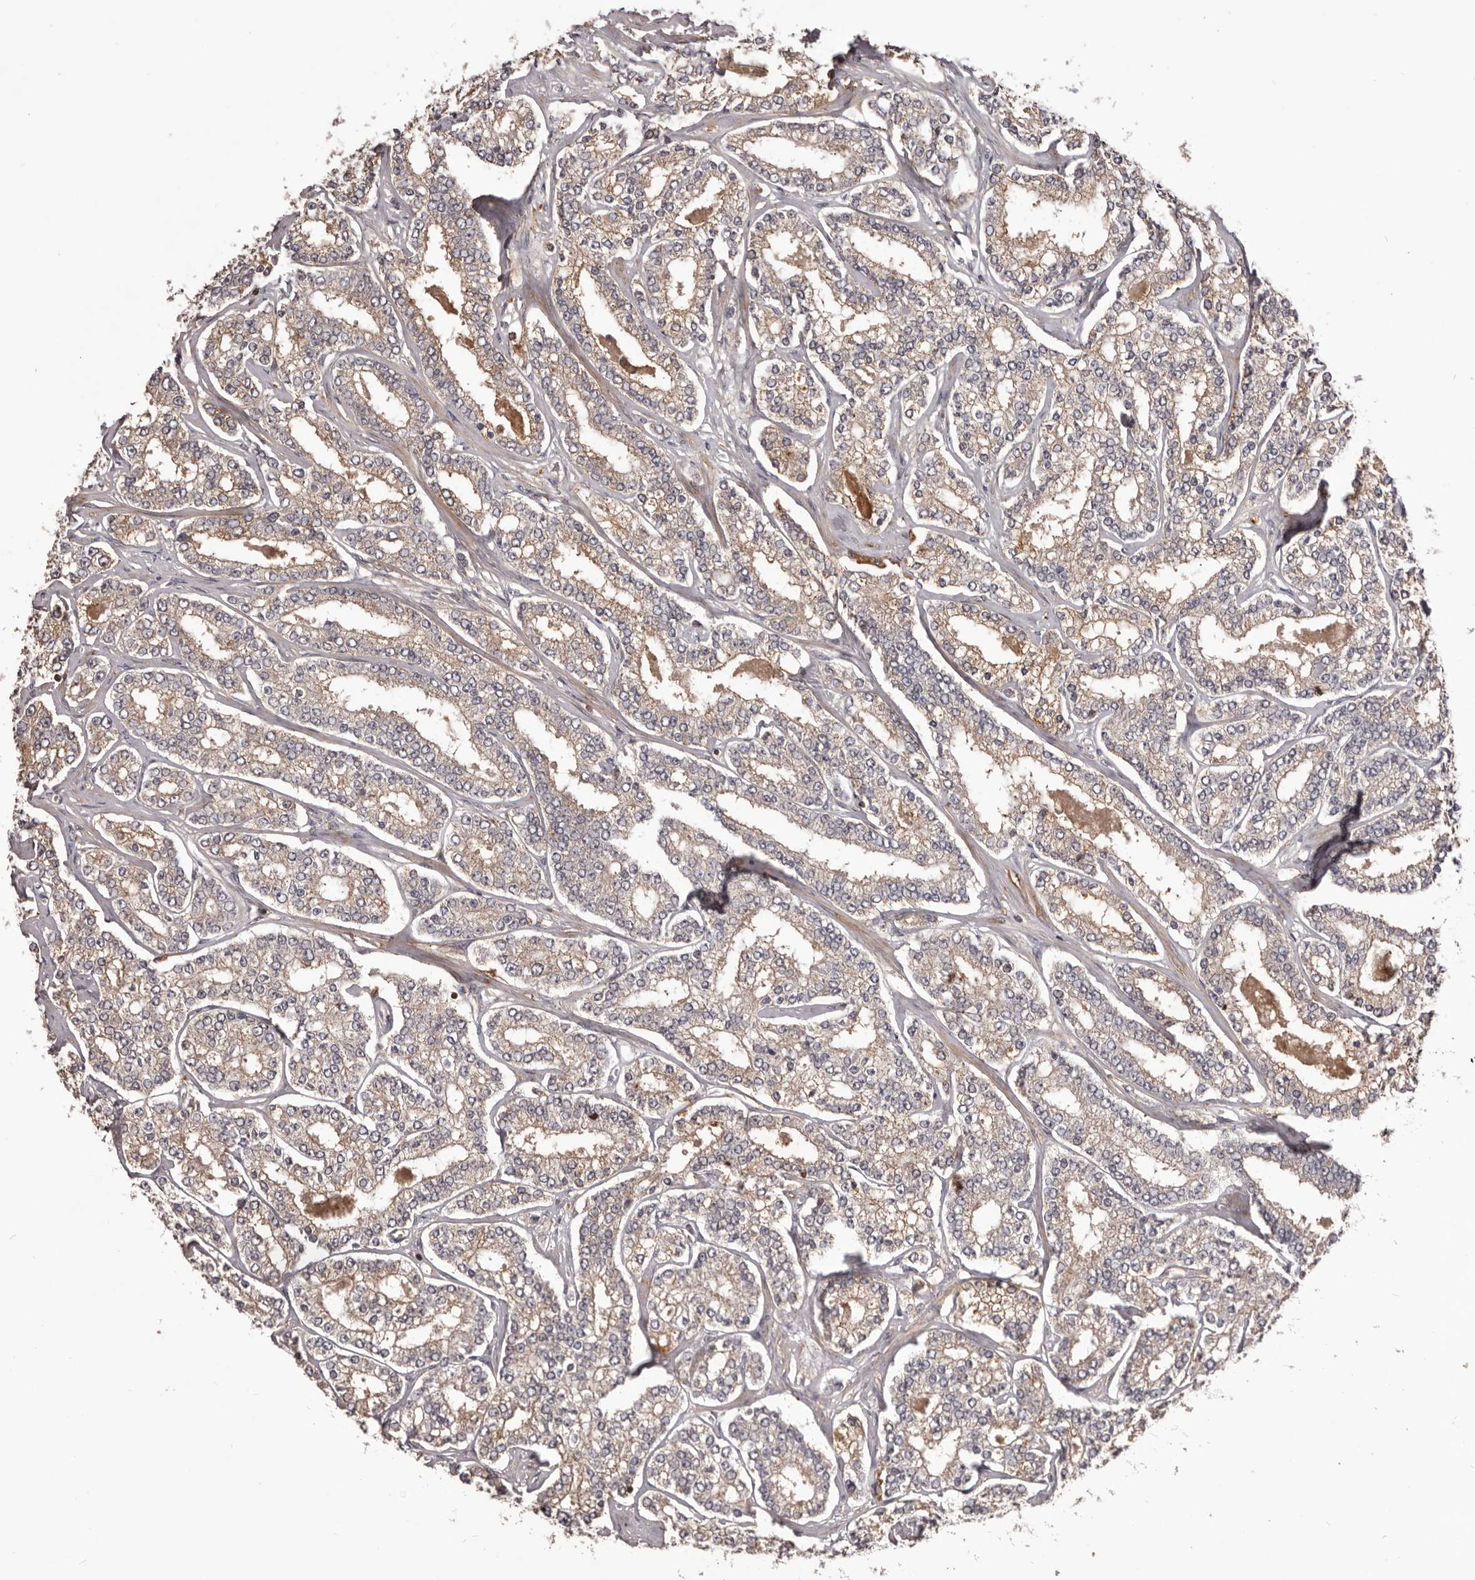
{"staining": {"intensity": "weak", "quantity": "25%-75%", "location": "cytoplasmic/membranous"}, "tissue": "prostate cancer", "cell_type": "Tumor cells", "image_type": "cancer", "snomed": [{"axis": "morphology", "description": "Normal tissue, NOS"}, {"axis": "morphology", "description": "Adenocarcinoma, High grade"}, {"axis": "topography", "description": "Prostate"}], "caption": "Prostate high-grade adenocarcinoma stained with DAB (3,3'-diaminobenzidine) immunohistochemistry shows low levels of weak cytoplasmic/membranous expression in about 25%-75% of tumor cells. Ihc stains the protein of interest in brown and the nuclei are stained blue.", "gene": "GLIPR2", "patient": {"sex": "male", "age": 83}}